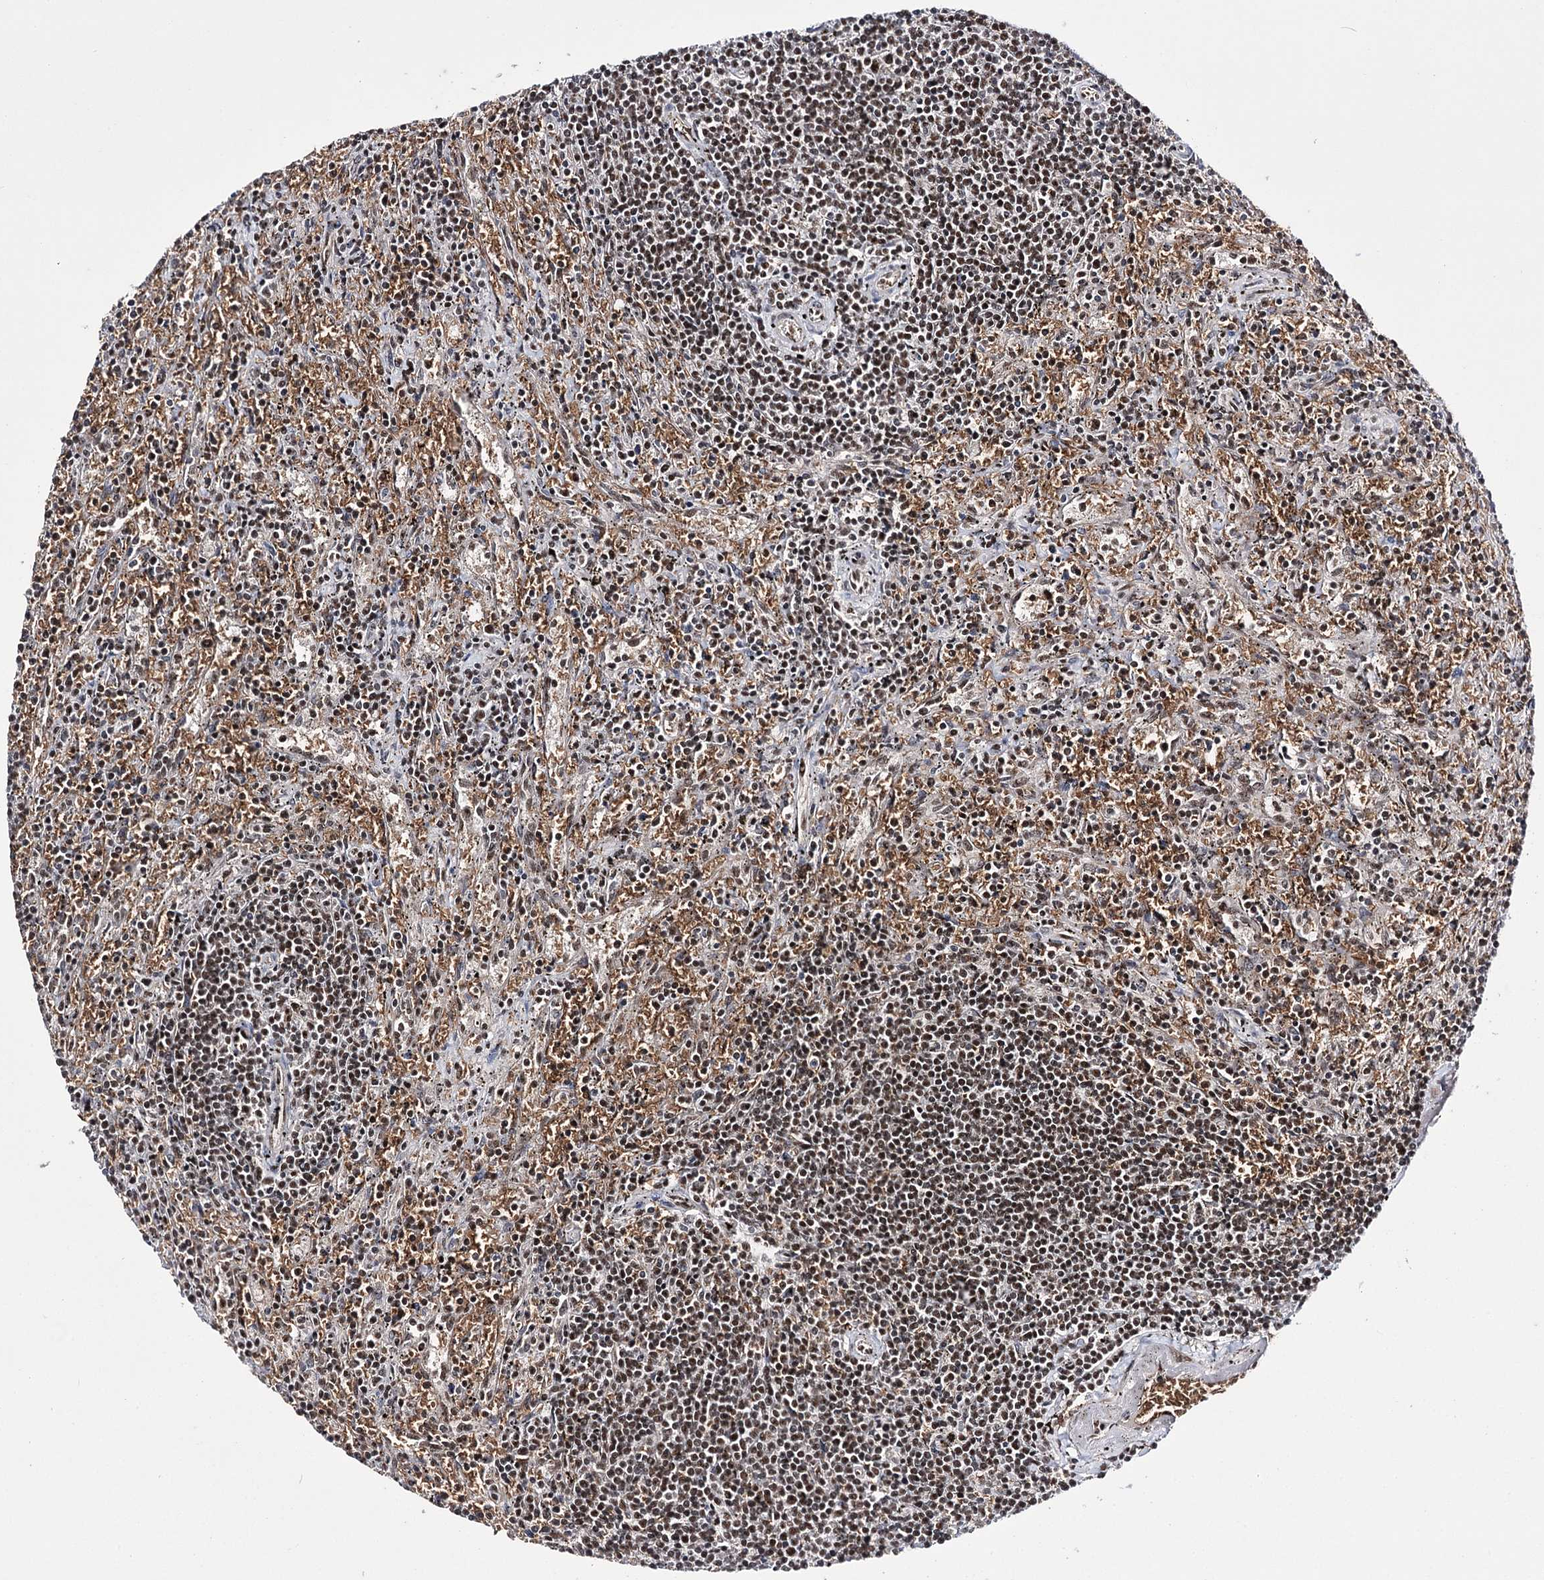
{"staining": {"intensity": "moderate", "quantity": ">75%", "location": "nuclear"}, "tissue": "lymphoma", "cell_type": "Tumor cells", "image_type": "cancer", "snomed": [{"axis": "morphology", "description": "Malignant lymphoma, non-Hodgkin's type, Low grade"}, {"axis": "topography", "description": "Spleen"}], "caption": "Immunohistochemical staining of low-grade malignant lymphoma, non-Hodgkin's type demonstrates moderate nuclear protein expression in about >75% of tumor cells.", "gene": "PRPF40A", "patient": {"sex": "male", "age": 76}}